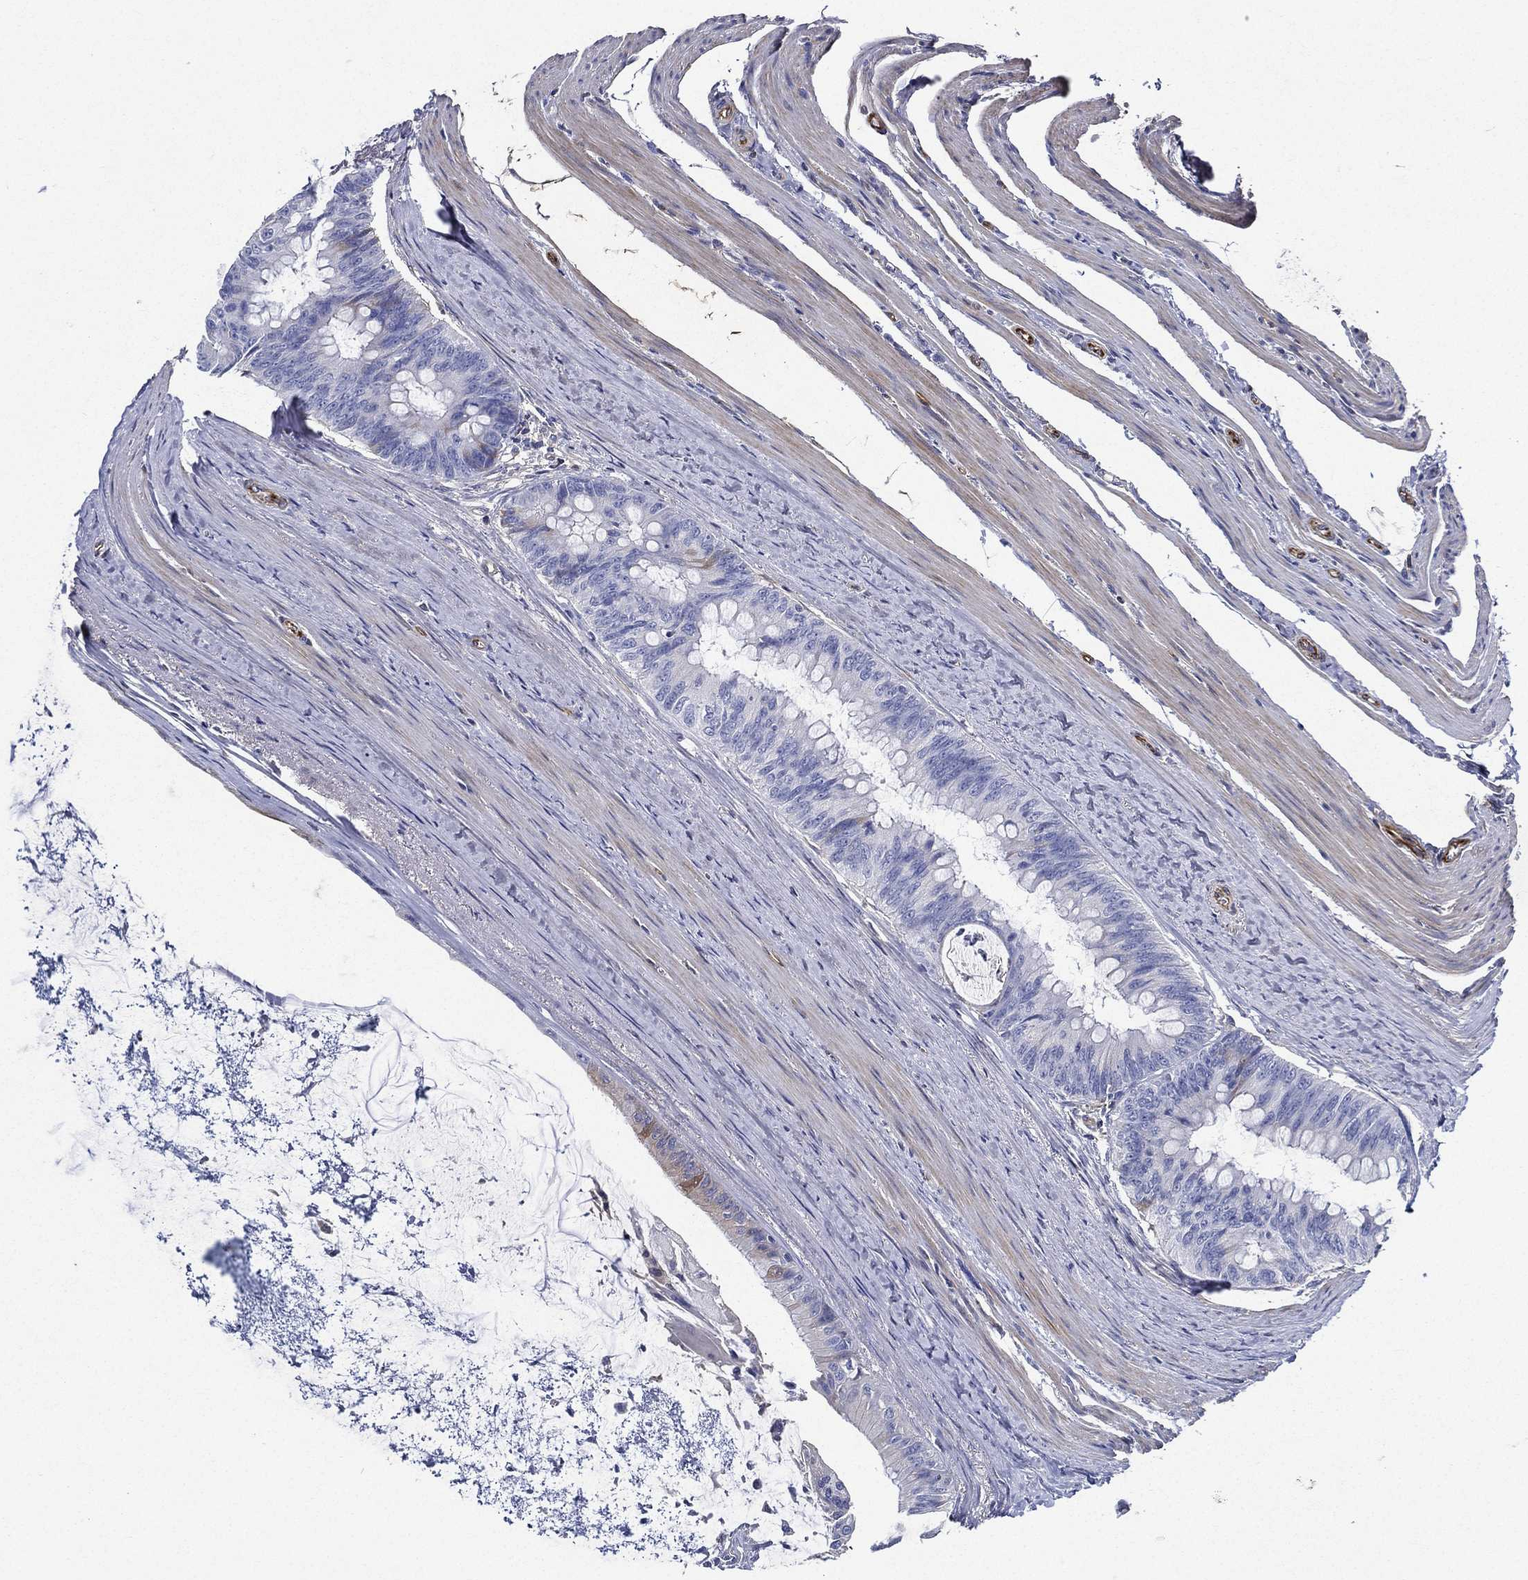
{"staining": {"intensity": "negative", "quantity": "none", "location": "none"}, "tissue": "colorectal cancer", "cell_type": "Tumor cells", "image_type": "cancer", "snomed": [{"axis": "morphology", "description": "Normal tissue, NOS"}, {"axis": "morphology", "description": "Adenocarcinoma, NOS"}, {"axis": "topography", "description": "Colon"}], "caption": "IHC histopathology image of adenocarcinoma (colorectal) stained for a protein (brown), which demonstrates no expression in tumor cells.", "gene": "TMPRSS11D", "patient": {"sex": "male", "age": 65}}